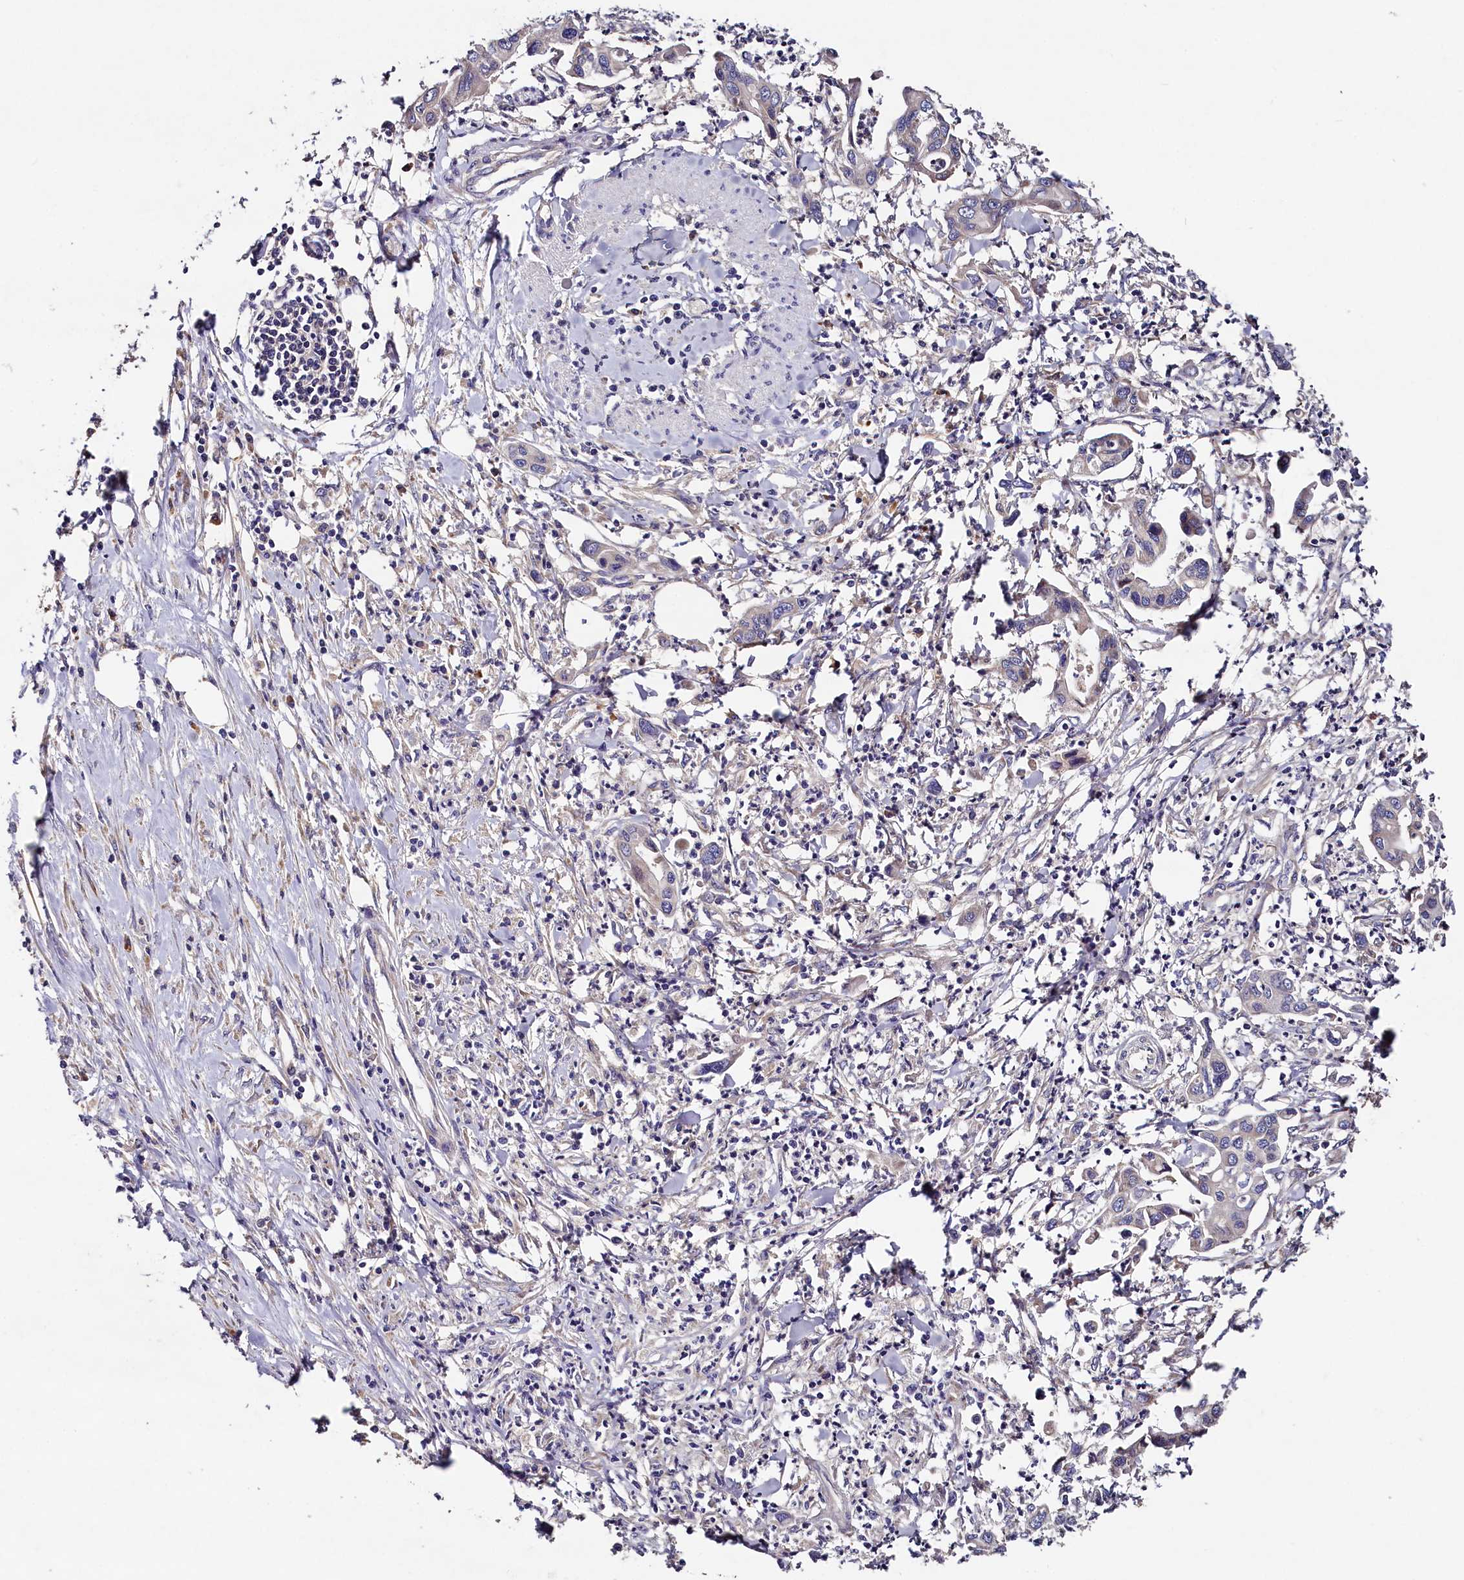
{"staining": {"intensity": "negative", "quantity": "none", "location": "none"}, "tissue": "pancreatic cancer", "cell_type": "Tumor cells", "image_type": "cancer", "snomed": [{"axis": "morphology", "description": "Adenocarcinoma, NOS"}, {"axis": "topography", "description": "Pancreas"}], "caption": "Human adenocarcinoma (pancreatic) stained for a protein using IHC demonstrates no staining in tumor cells.", "gene": "ST7L", "patient": {"sex": "female", "age": 50}}